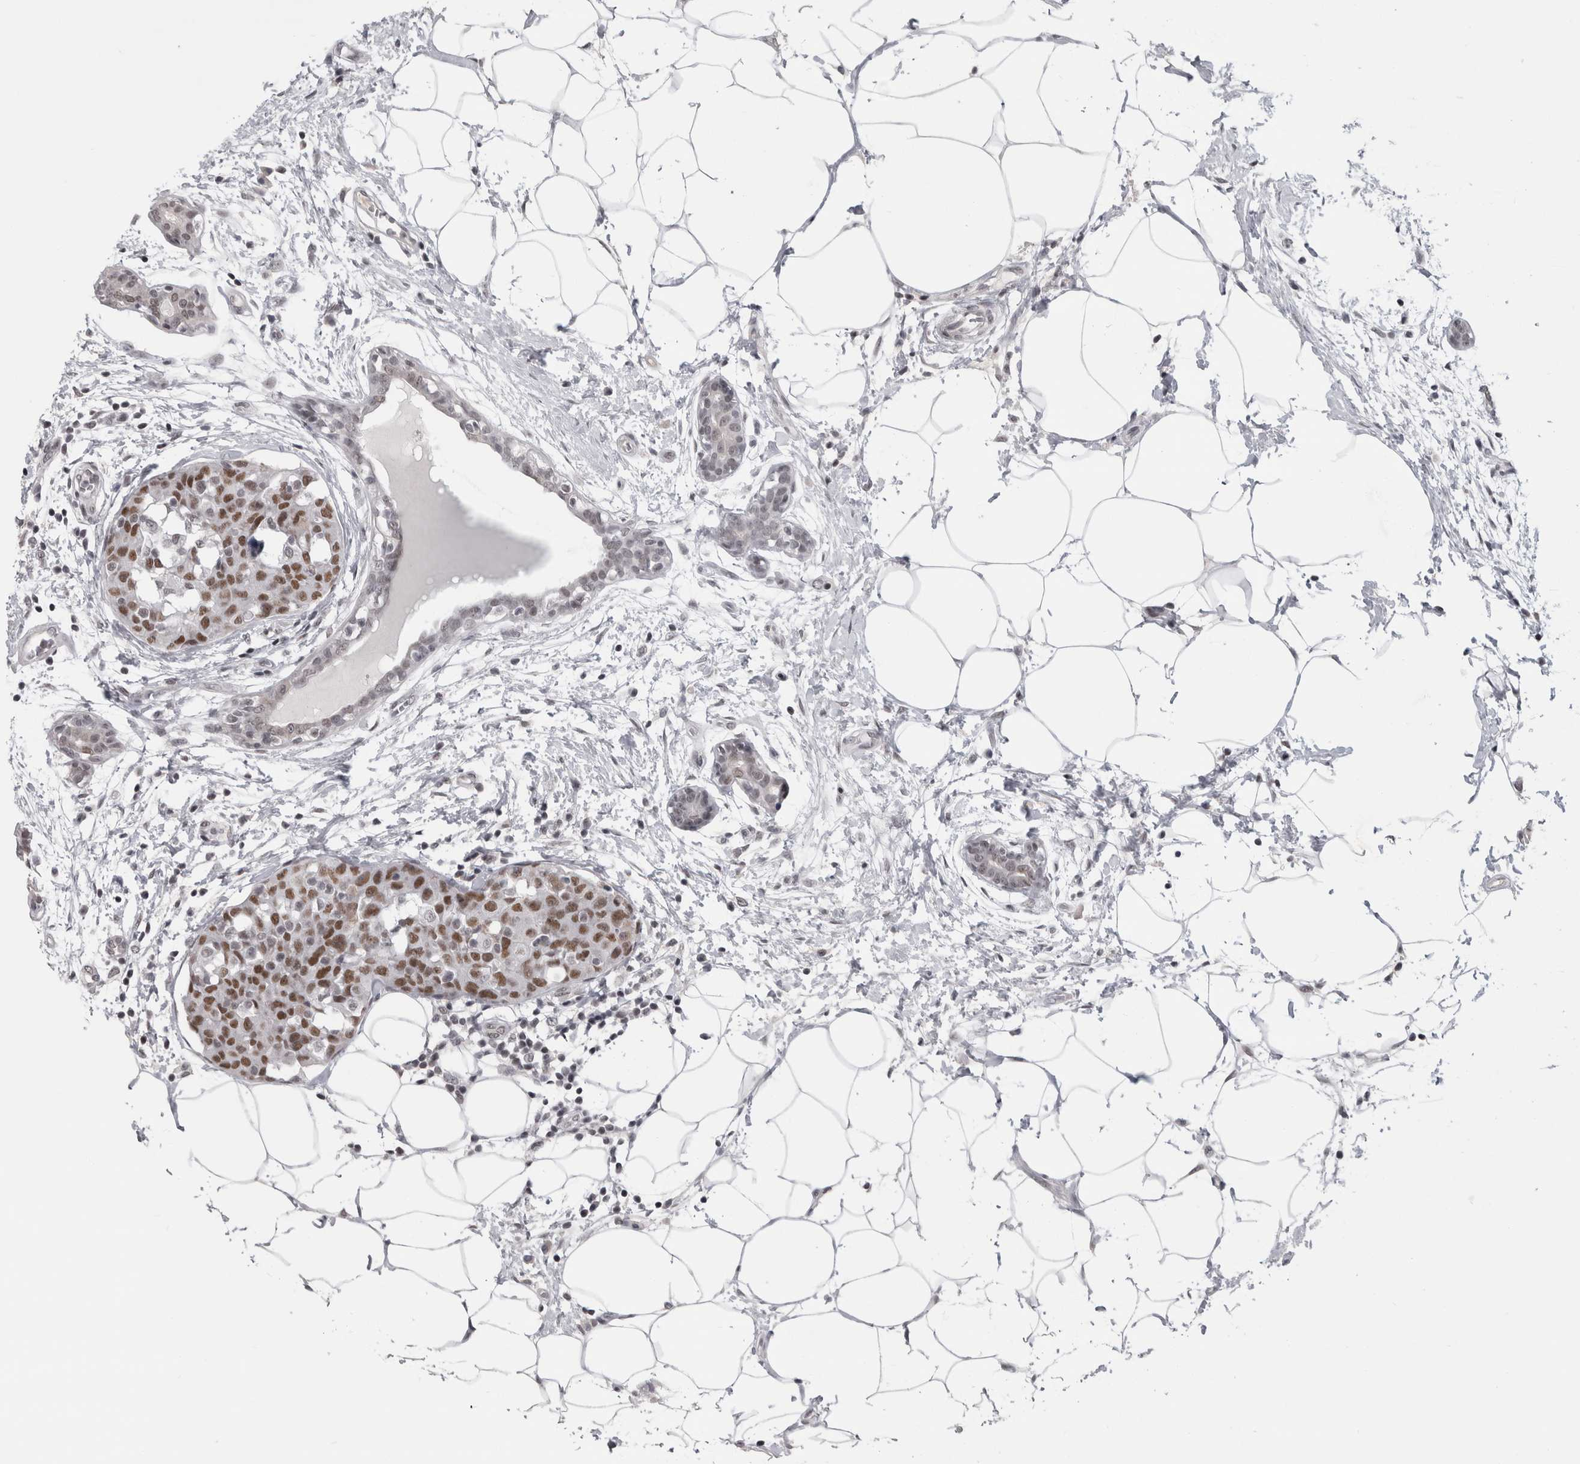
{"staining": {"intensity": "moderate", "quantity": ">75%", "location": "nuclear"}, "tissue": "breast cancer", "cell_type": "Tumor cells", "image_type": "cancer", "snomed": [{"axis": "morphology", "description": "Normal tissue, NOS"}, {"axis": "morphology", "description": "Duct carcinoma"}, {"axis": "topography", "description": "Breast"}], "caption": "Breast infiltrating ductal carcinoma was stained to show a protein in brown. There is medium levels of moderate nuclear positivity in about >75% of tumor cells.", "gene": "ARID4B", "patient": {"sex": "female", "age": 37}}